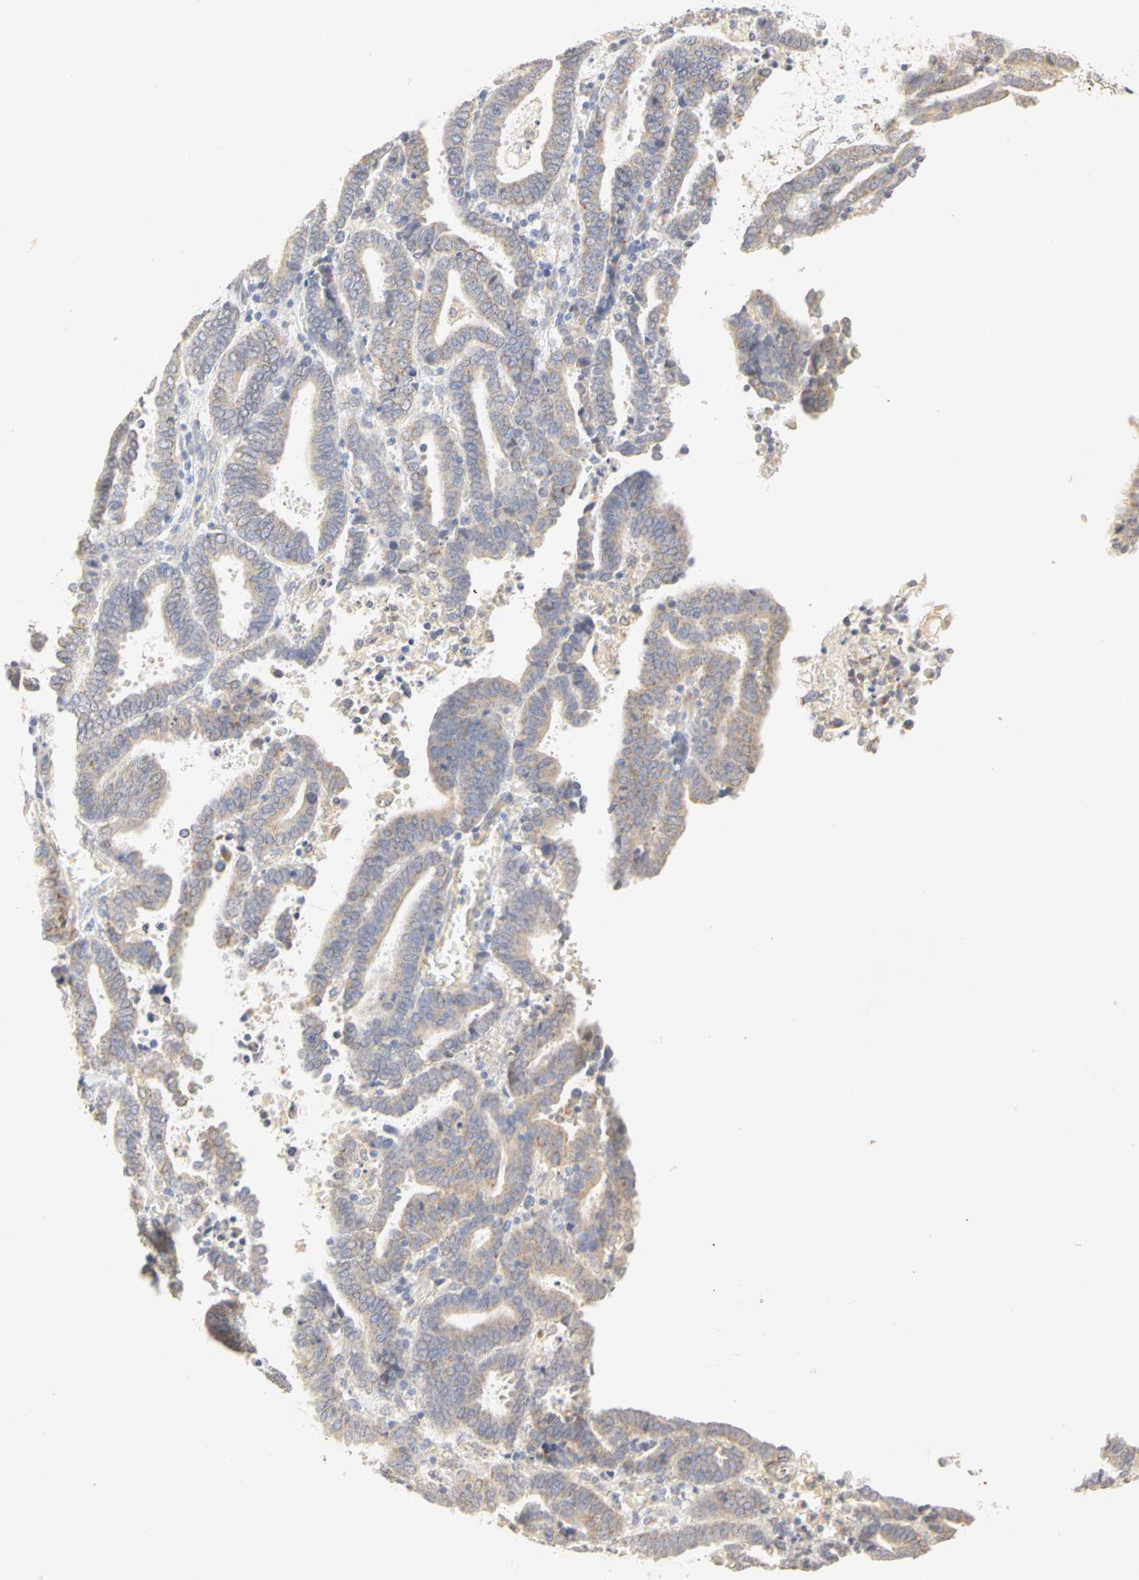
{"staining": {"intensity": "weak", "quantity": "25%-75%", "location": "cytoplasmic/membranous"}, "tissue": "endometrial cancer", "cell_type": "Tumor cells", "image_type": "cancer", "snomed": [{"axis": "morphology", "description": "Adenocarcinoma, NOS"}, {"axis": "topography", "description": "Uterus"}], "caption": "This is a photomicrograph of immunohistochemistry staining of endometrial adenocarcinoma, which shows weak positivity in the cytoplasmic/membranous of tumor cells.", "gene": "GNRH2", "patient": {"sex": "female", "age": 83}}